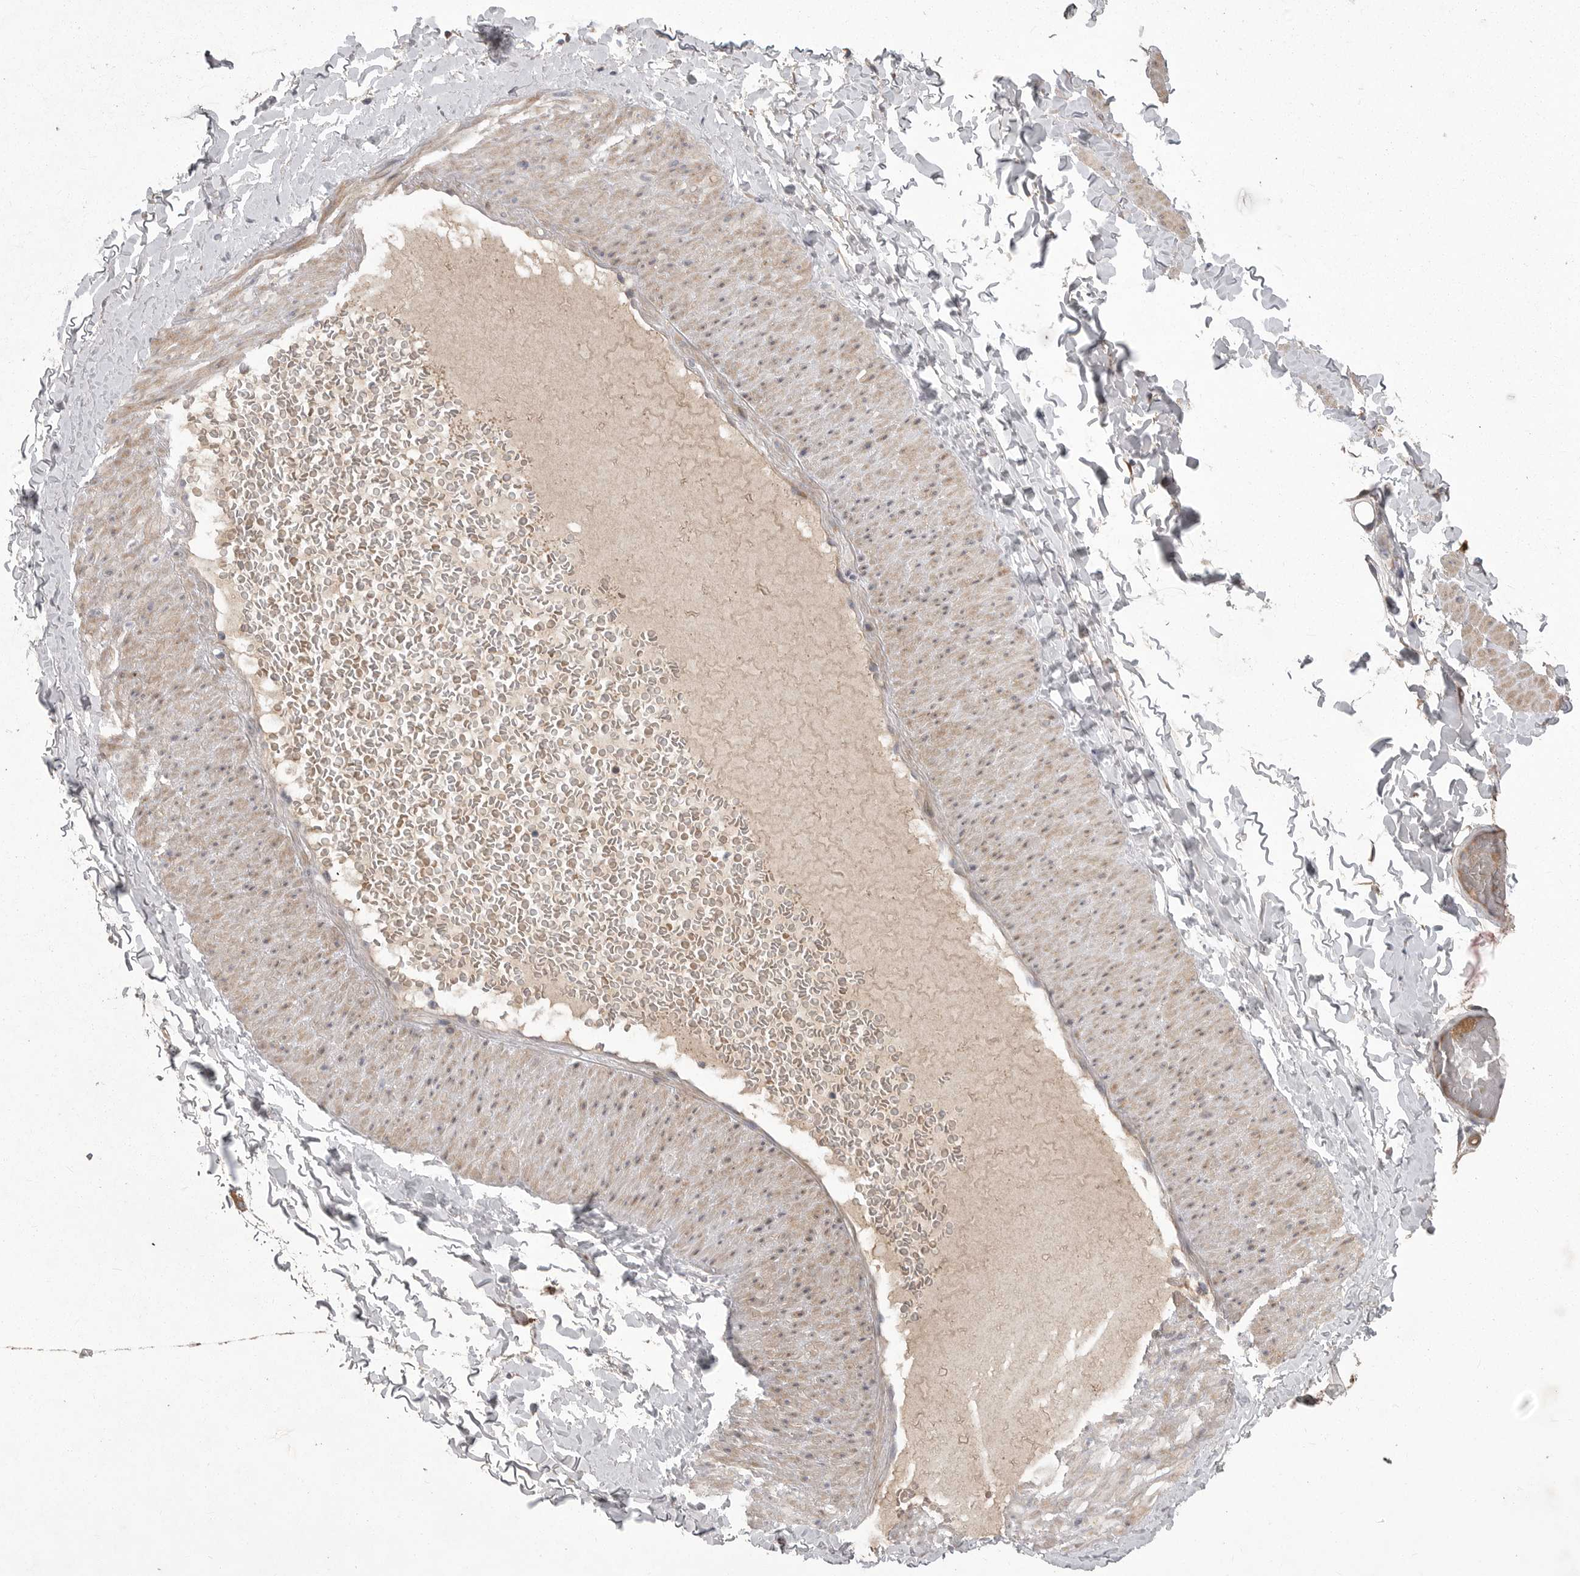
{"staining": {"intensity": "moderate", "quantity": "<25%", "location": "cytoplasmic/membranous"}, "tissue": "adipose tissue", "cell_type": "Adipocytes", "image_type": "normal", "snomed": [{"axis": "morphology", "description": "Normal tissue, NOS"}, {"axis": "topography", "description": "Adipose tissue"}, {"axis": "topography", "description": "Vascular tissue"}, {"axis": "topography", "description": "Peripheral nerve tissue"}], "caption": "This is a photomicrograph of IHC staining of unremarkable adipose tissue, which shows moderate positivity in the cytoplasmic/membranous of adipocytes.", "gene": "CRP", "patient": {"sex": "male", "age": 25}}